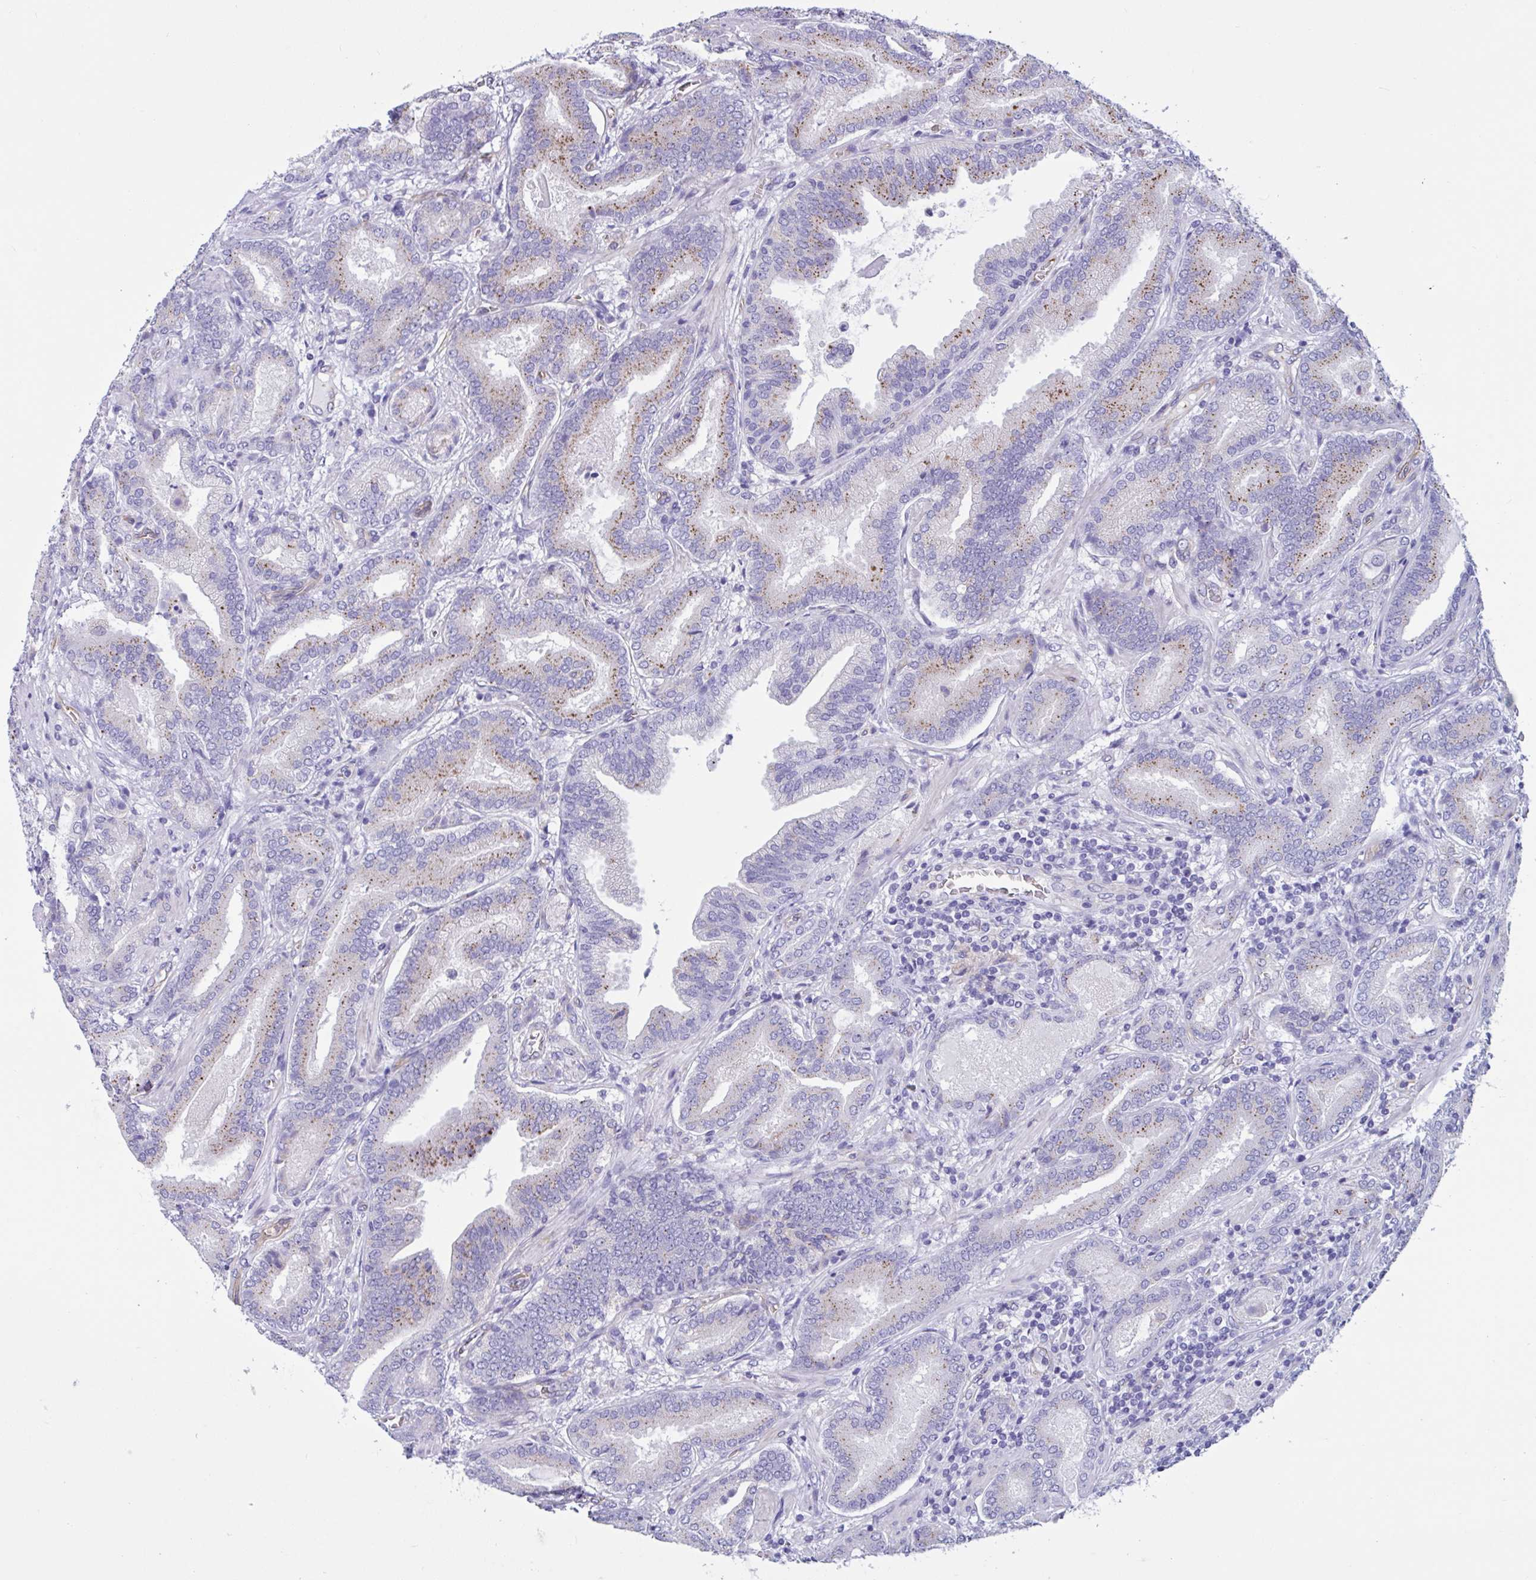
{"staining": {"intensity": "moderate", "quantity": "<25%", "location": "cytoplasmic/membranous"}, "tissue": "prostate cancer", "cell_type": "Tumor cells", "image_type": "cancer", "snomed": [{"axis": "morphology", "description": "Adenocarcinoma, High grade"}, {"axis": "topography", "description": "Prostate"}], "caption": "Protein staining of prostate cancer (adenocarcinoma (high-grade)) tissue demonstrates moderate cytoplasmic/membranous positivity in approximately <25% of tumor cells.", "gene": "RPL22L1", "patient": {"sex": "male", "age": 62}}